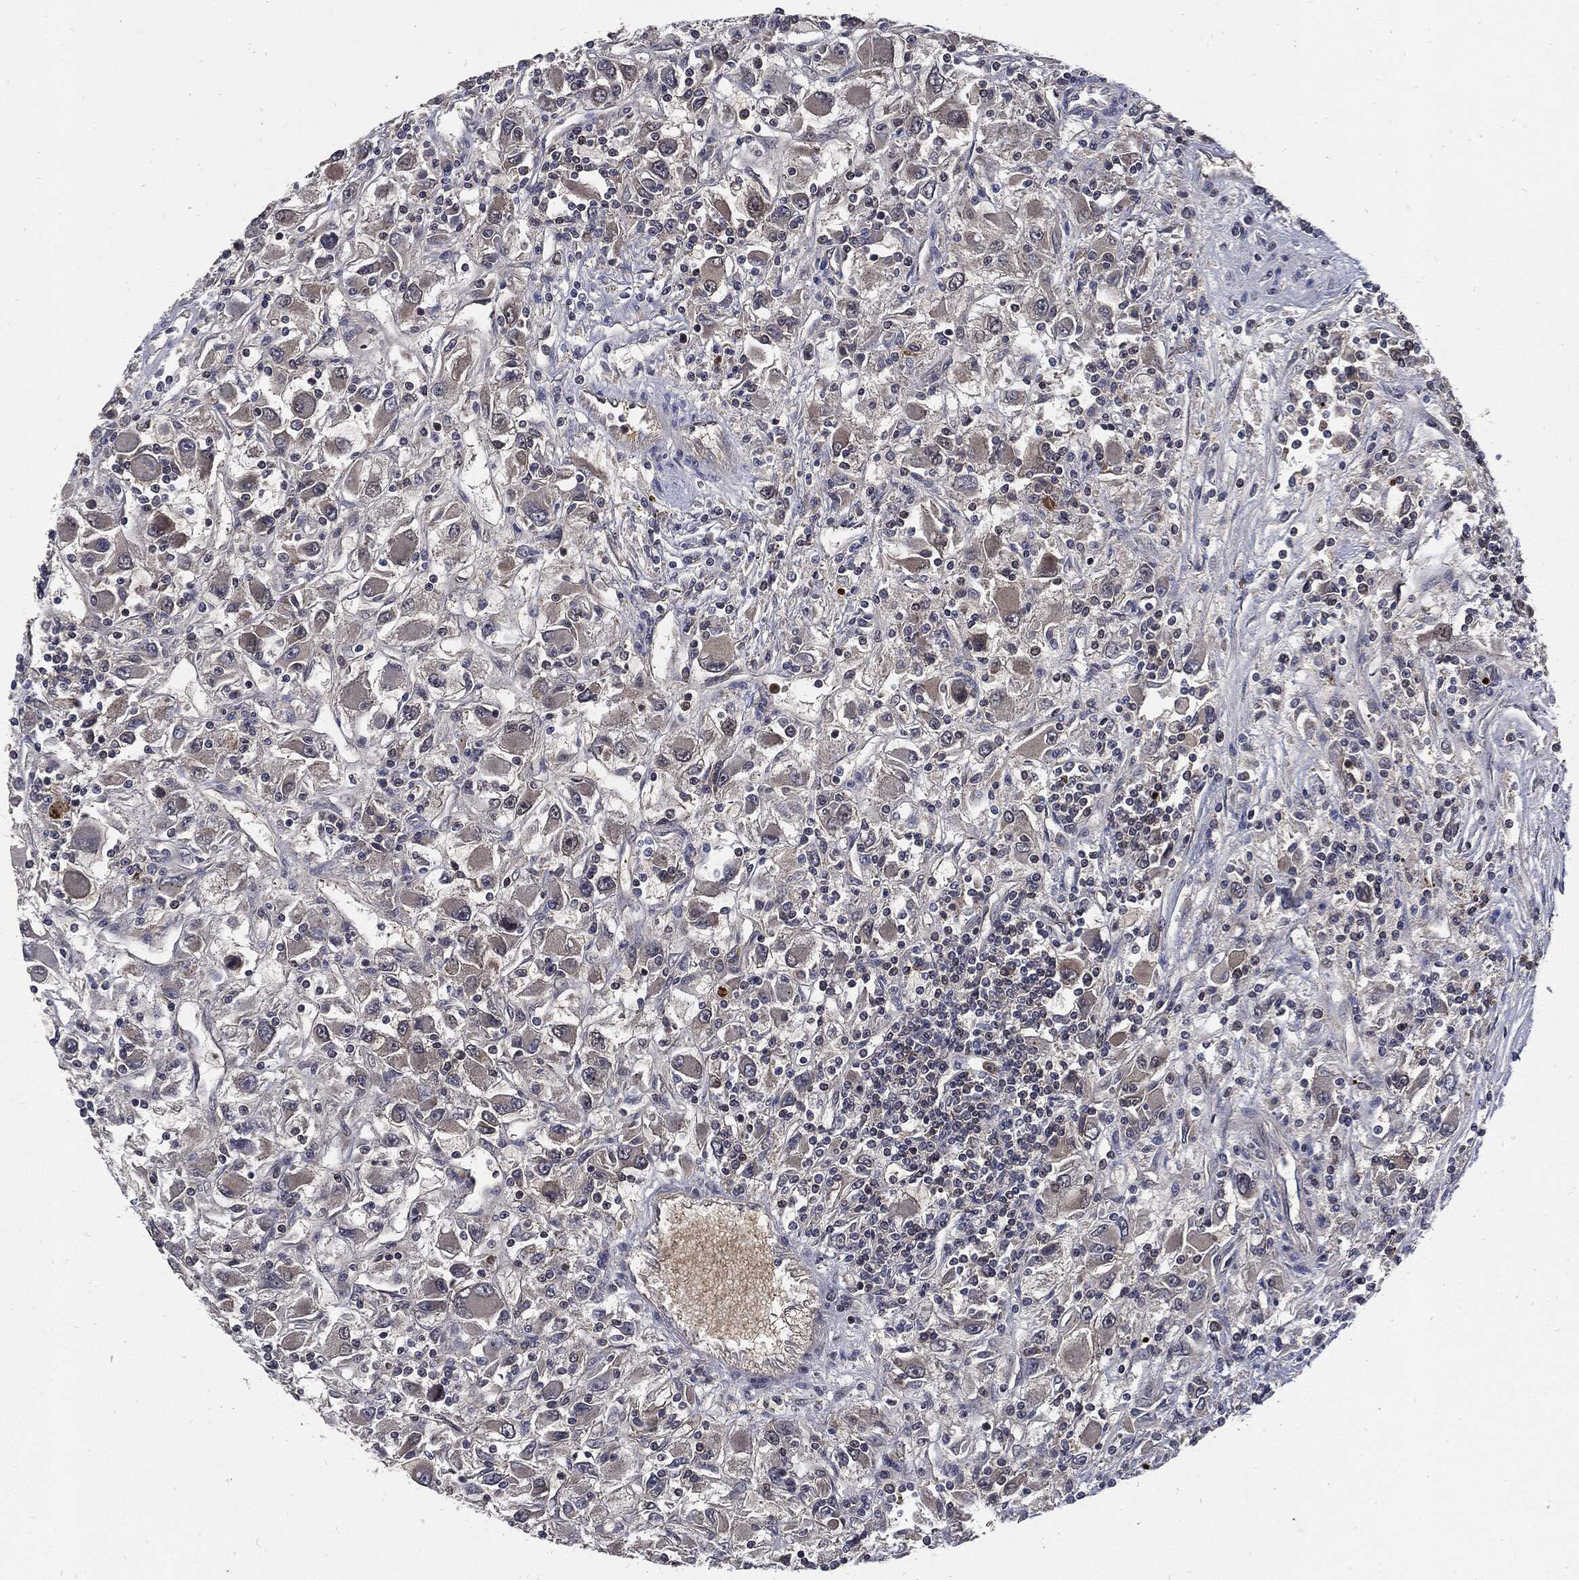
{"staining": {"intensity": "weak", "quantity": "25%-75%", "location": "cytoplasmic/membranous"}, "tissue": "renal cancer", "cell_type": "Tumor cells", "image_type": "cancer", "snomed": [{"axis": "morphology", "description": "Adenocarcinoma, NOS"}, {"axis": "topography", "description": "Kidney"}], "caption": "Renal cancer (adenocarcinoma) was stained to show a protein in brown. There is low levels of weak cytoplasmic/membranous expression in about 25%-75% of tumor cells. Using DAB (brown) and hematoxylin (blue) stains, captured at high magnification using brightfield microscopy.", "gene": "CLU", "patient": {"sex": "female", "age": 67}}